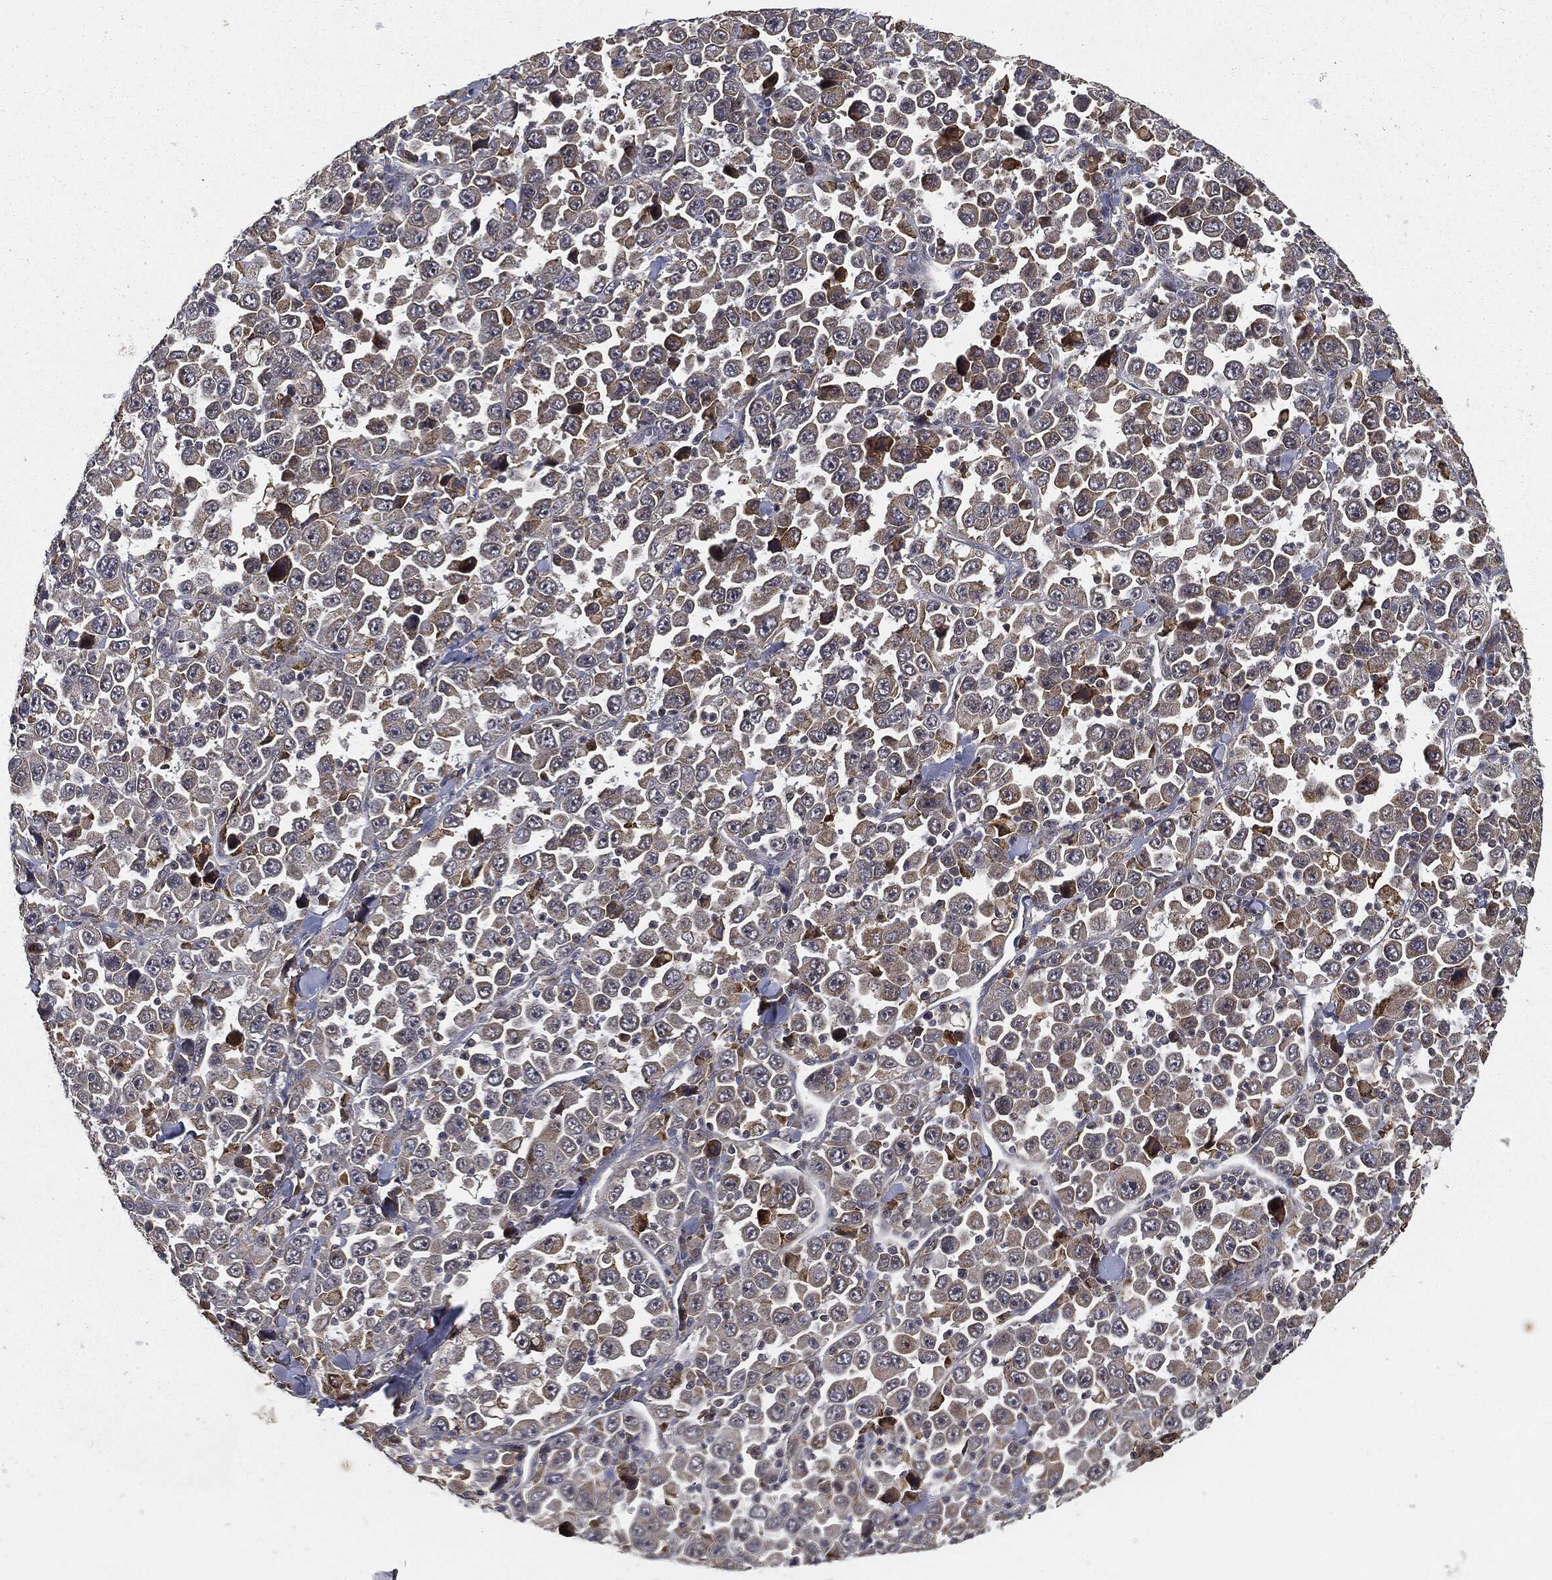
{"staining": {"intensity": "weak", "quantity": "25%-75%", "location": "cytoplasmic/membranous"}, "tissue": "stomach cancer", "cell_type": "Tumor cells", "image_type": "cancer", "snomed": [{"axis": "morphology", "description": "Normal tissue, NOS"}, {"axis": "morphology", "description": "Adenocarcinoma, NOS"}, {"axis": "topography", "description": "Stomach, upper"}, {"axis": "topography", "description": "Stomach"}], "caption": "The histopathology image reveals staining of stomach cancer, revealing weak cytoplasmic/membranous protein positivity (brown color) within tumor cells.", "gene": "MIER2", "patient": {"sex": "male", "age": 59}}